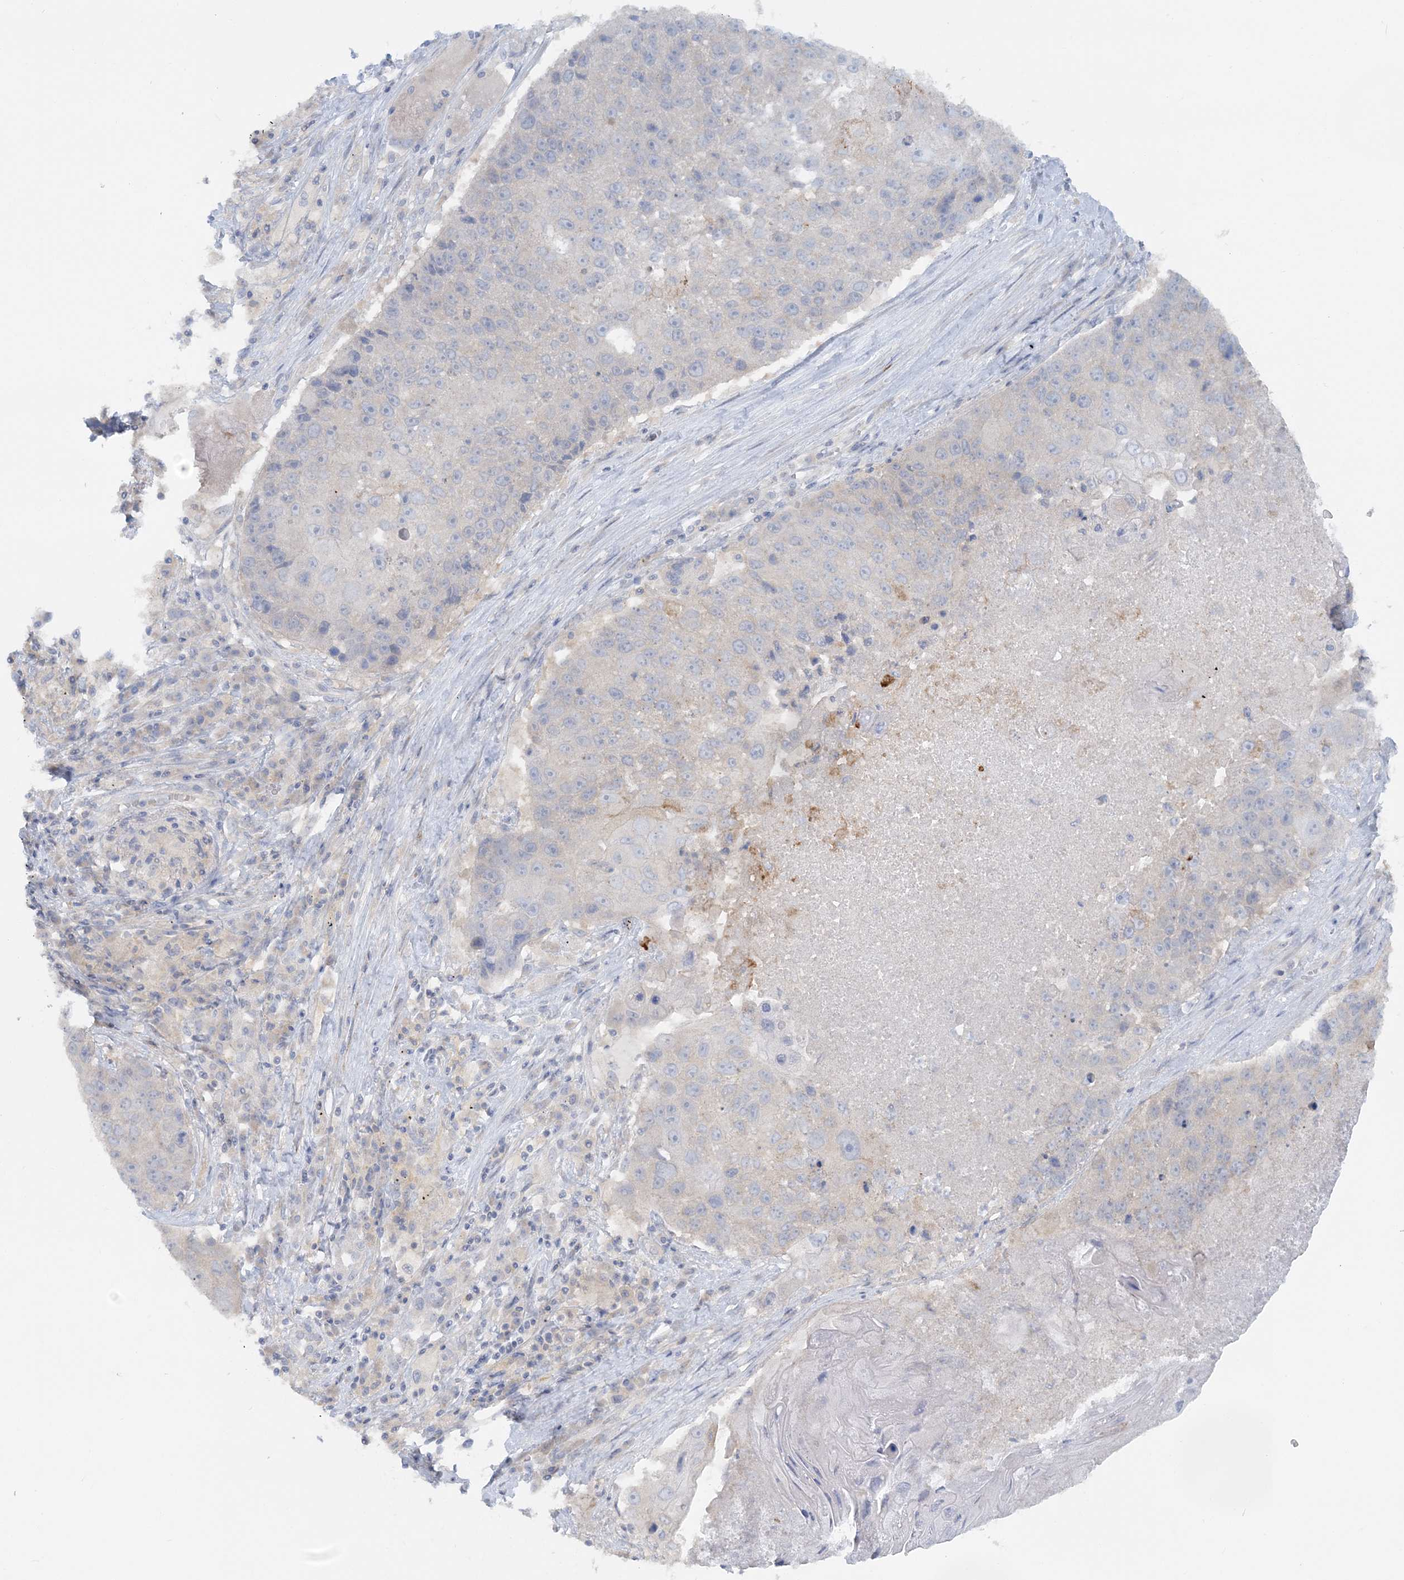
{"staining": {"intensity": "negative", "quantity": "none", "location": "none"}, "tissue": "lung cancer", "cell_type": "Tumor cells", "image_type": "cancer", "snomed": [{"axis": "morphology", "description": "Squamous cell carcinoma, NOS"}, {"axis": "topography", "description": "Lung"}], "caption": "Tumor cells are negative for protein expression in human lung squamous cell carcinoma.", "gene": "TBC1D5", "patient": {"sex": "male", "age": 61}}